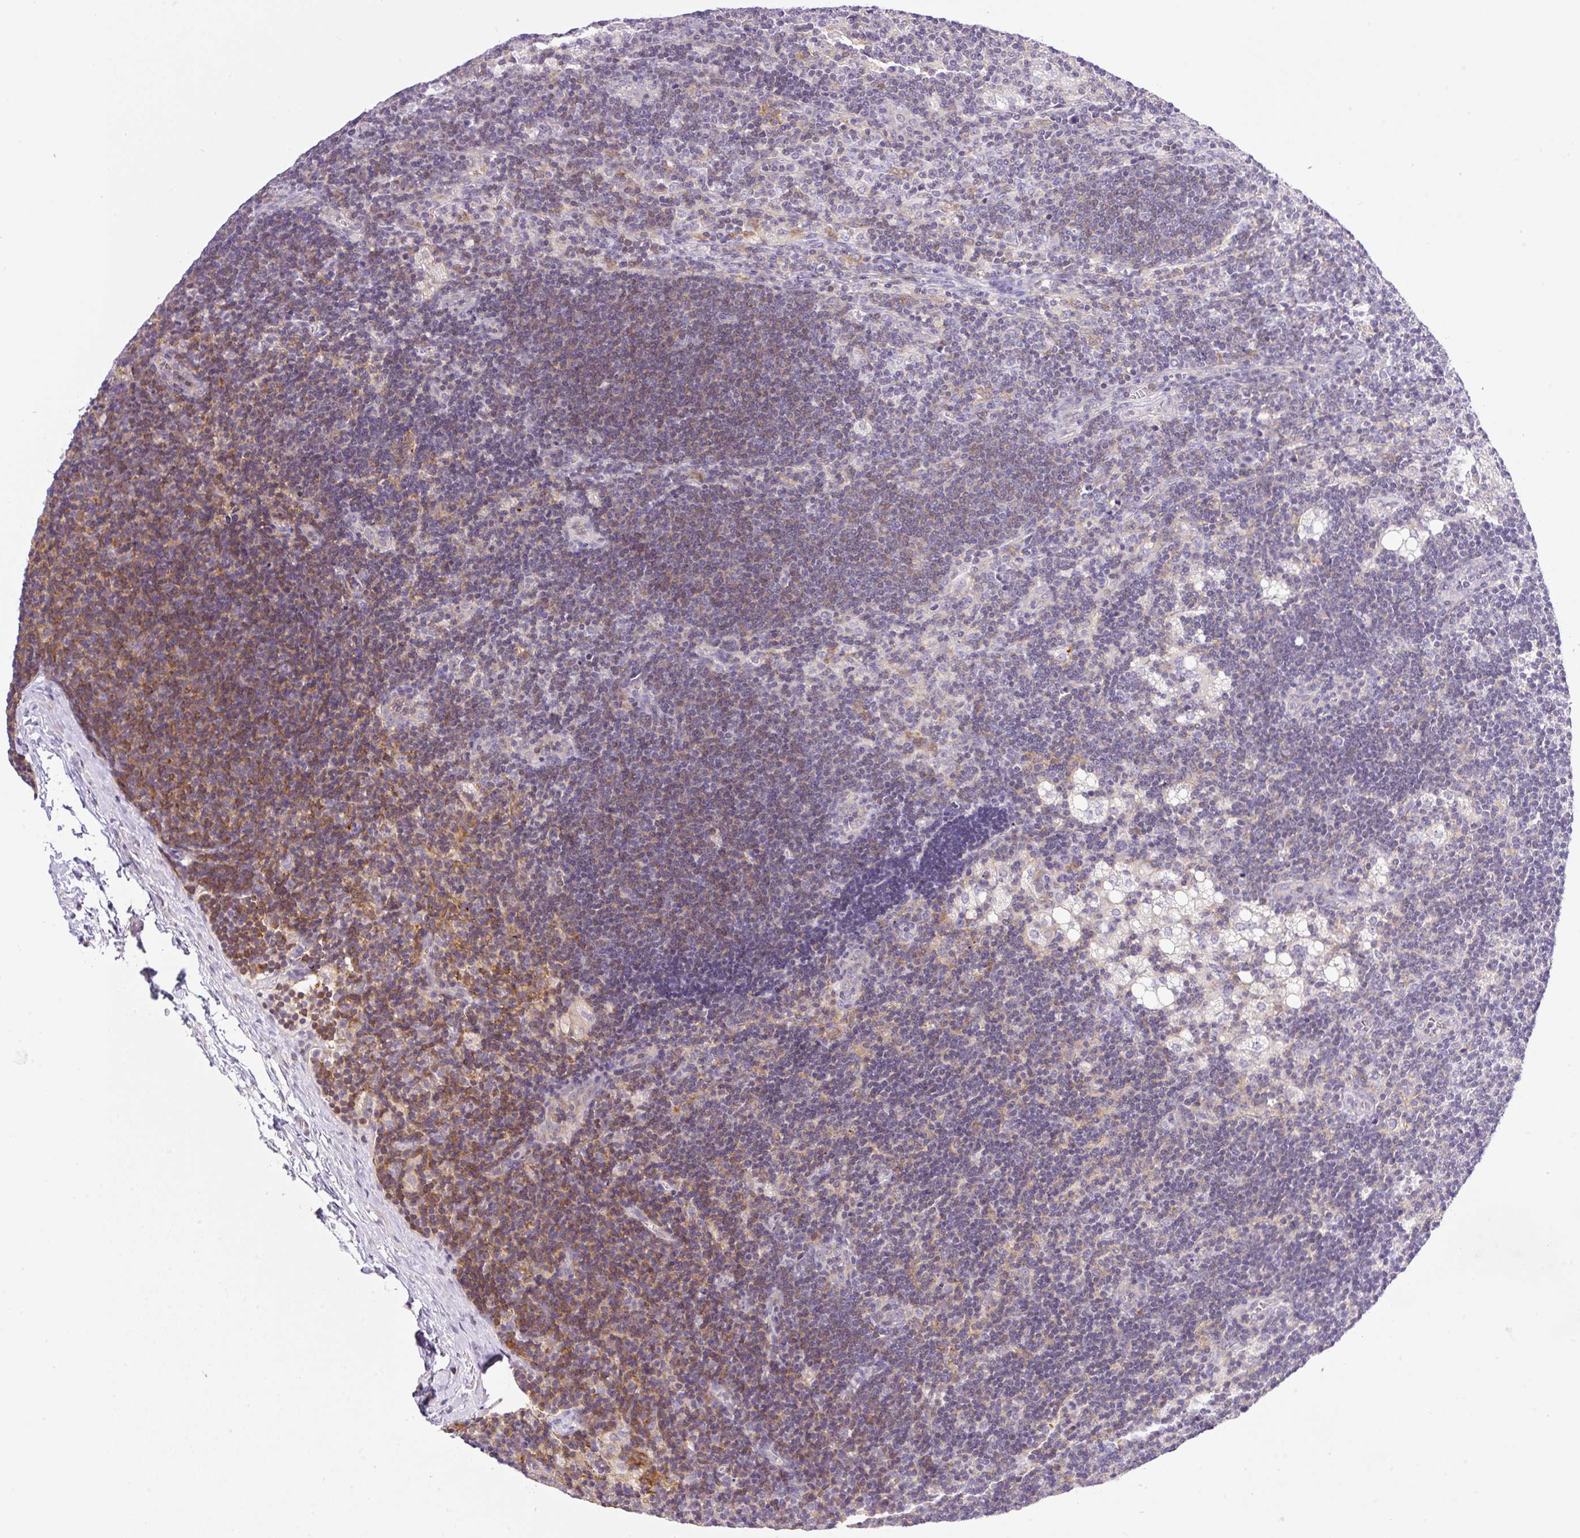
{"staining": {"intensity": "negative", "quantity": "none", "location": "none"}, "tissue": "lymph node", "cell_type": "Germinal center cells", "image_type": "normal", "snomed": [{"axis": "morphology", "description": "Normal tissue, NOS"}, {"axis": "topography", "description": "Lymph node"}], "caption": "Lymph node stained for a protein using immunohistochemistry exhibits no expression germinal center cells.", "gene": "CAMK2A", "patient": {"sex": "male", "age": 24}}